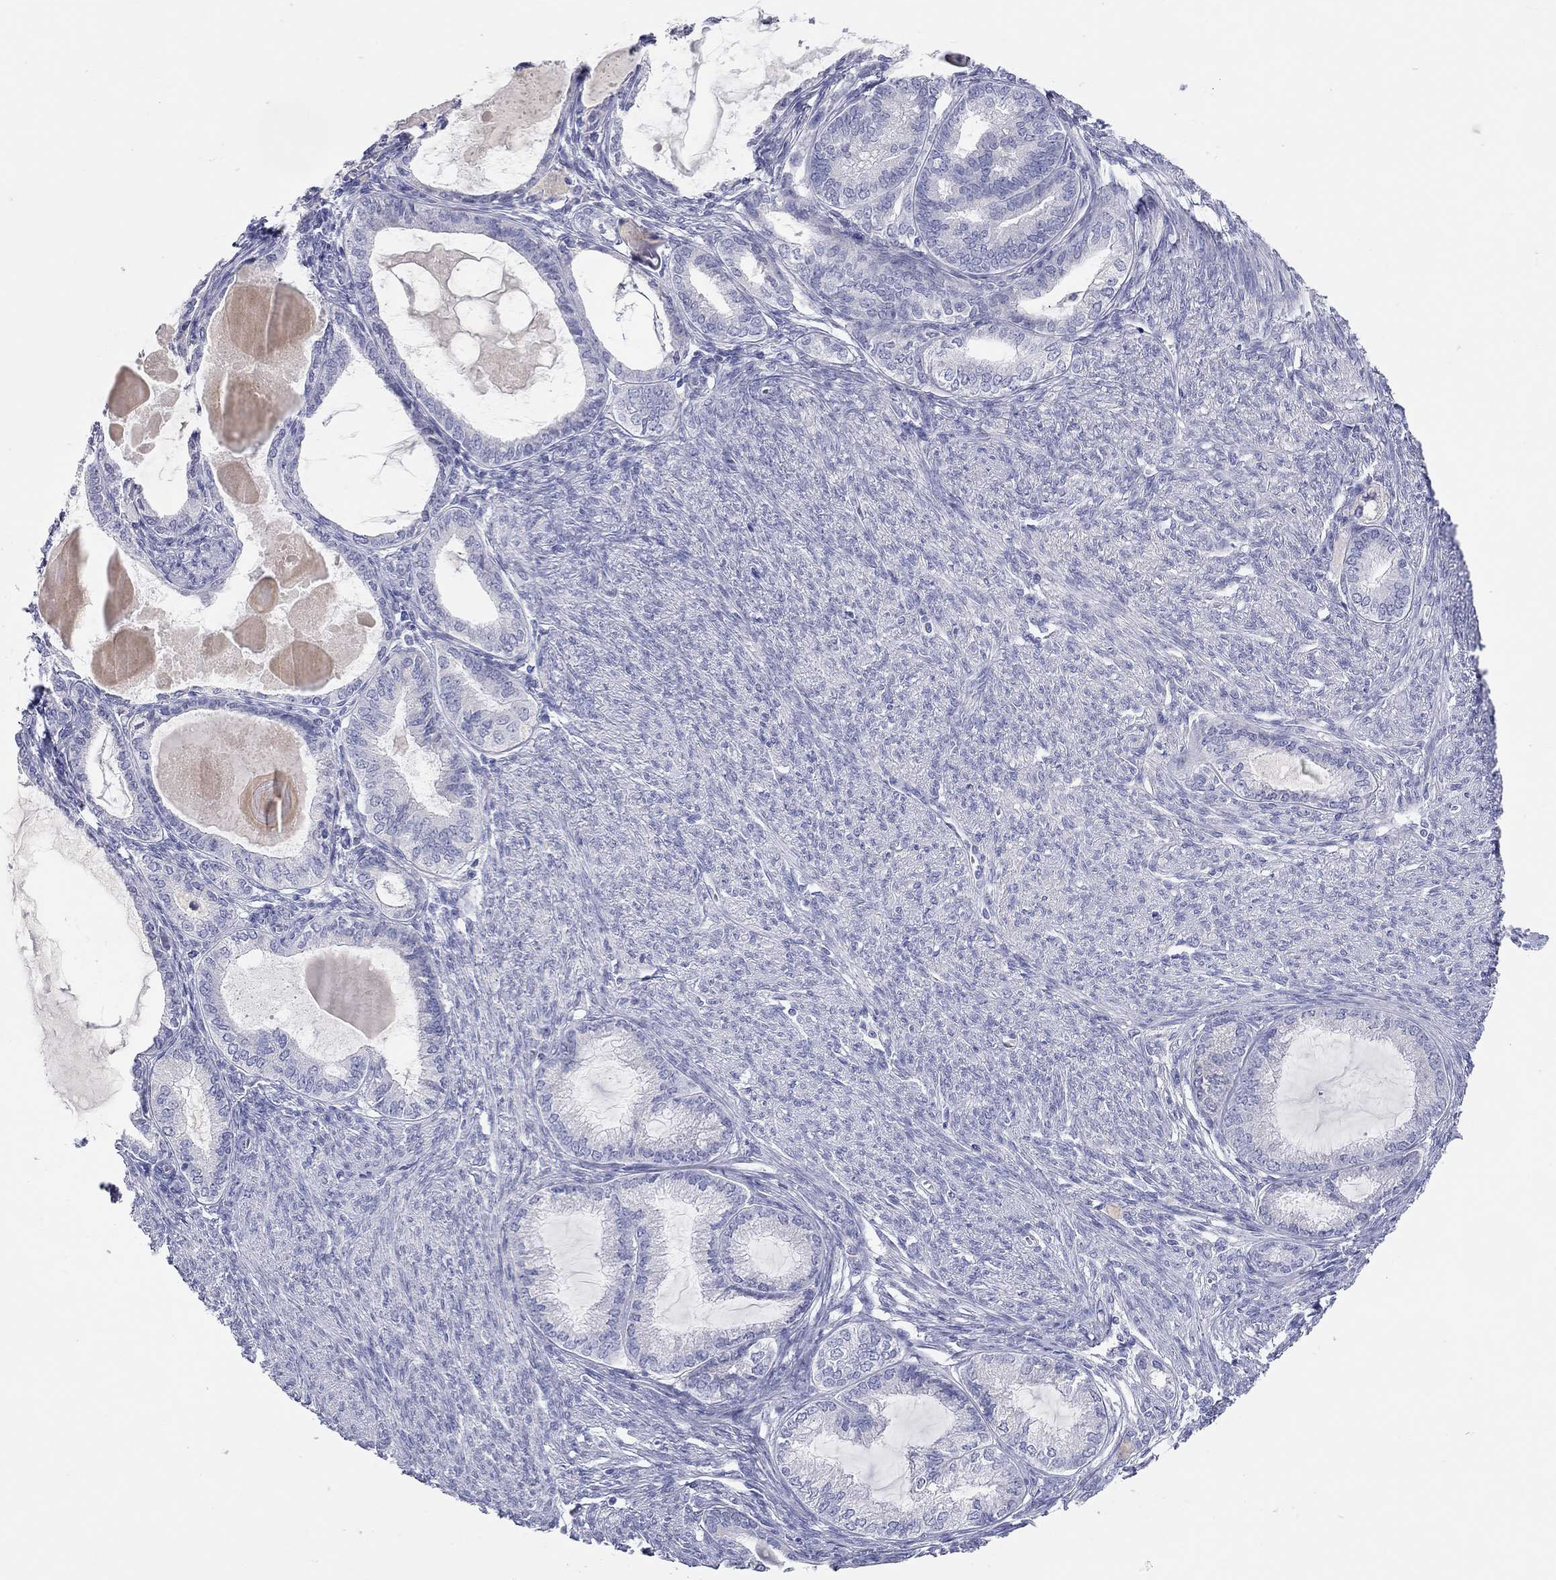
{"staining": {"intensity": "negative", "quantity": "none", "location": "none"}, "tissue": "endometrial cancer", "cell_type": "Tumor cells", "image_type": "cancer", "snomed": [{"axis": "morphology", "description": "Adenocarcinoma, NOS"}, {"axis": "topography", "description": "Endometrium"}], "caption": "High magnification brightfield microscopy of endometrial adenocarcinoma stained with DAB (brown) and counterstained with hematoxylin (blue): tumor cells show no significant expression. (Stains: DAB immunohistochemistry (IHC) with hematoxylin counter stain, Microscopy: brightfield microscopy at high magnification).", "gene": "ST7L", "patient": {"sex": "female", "age": 86}}